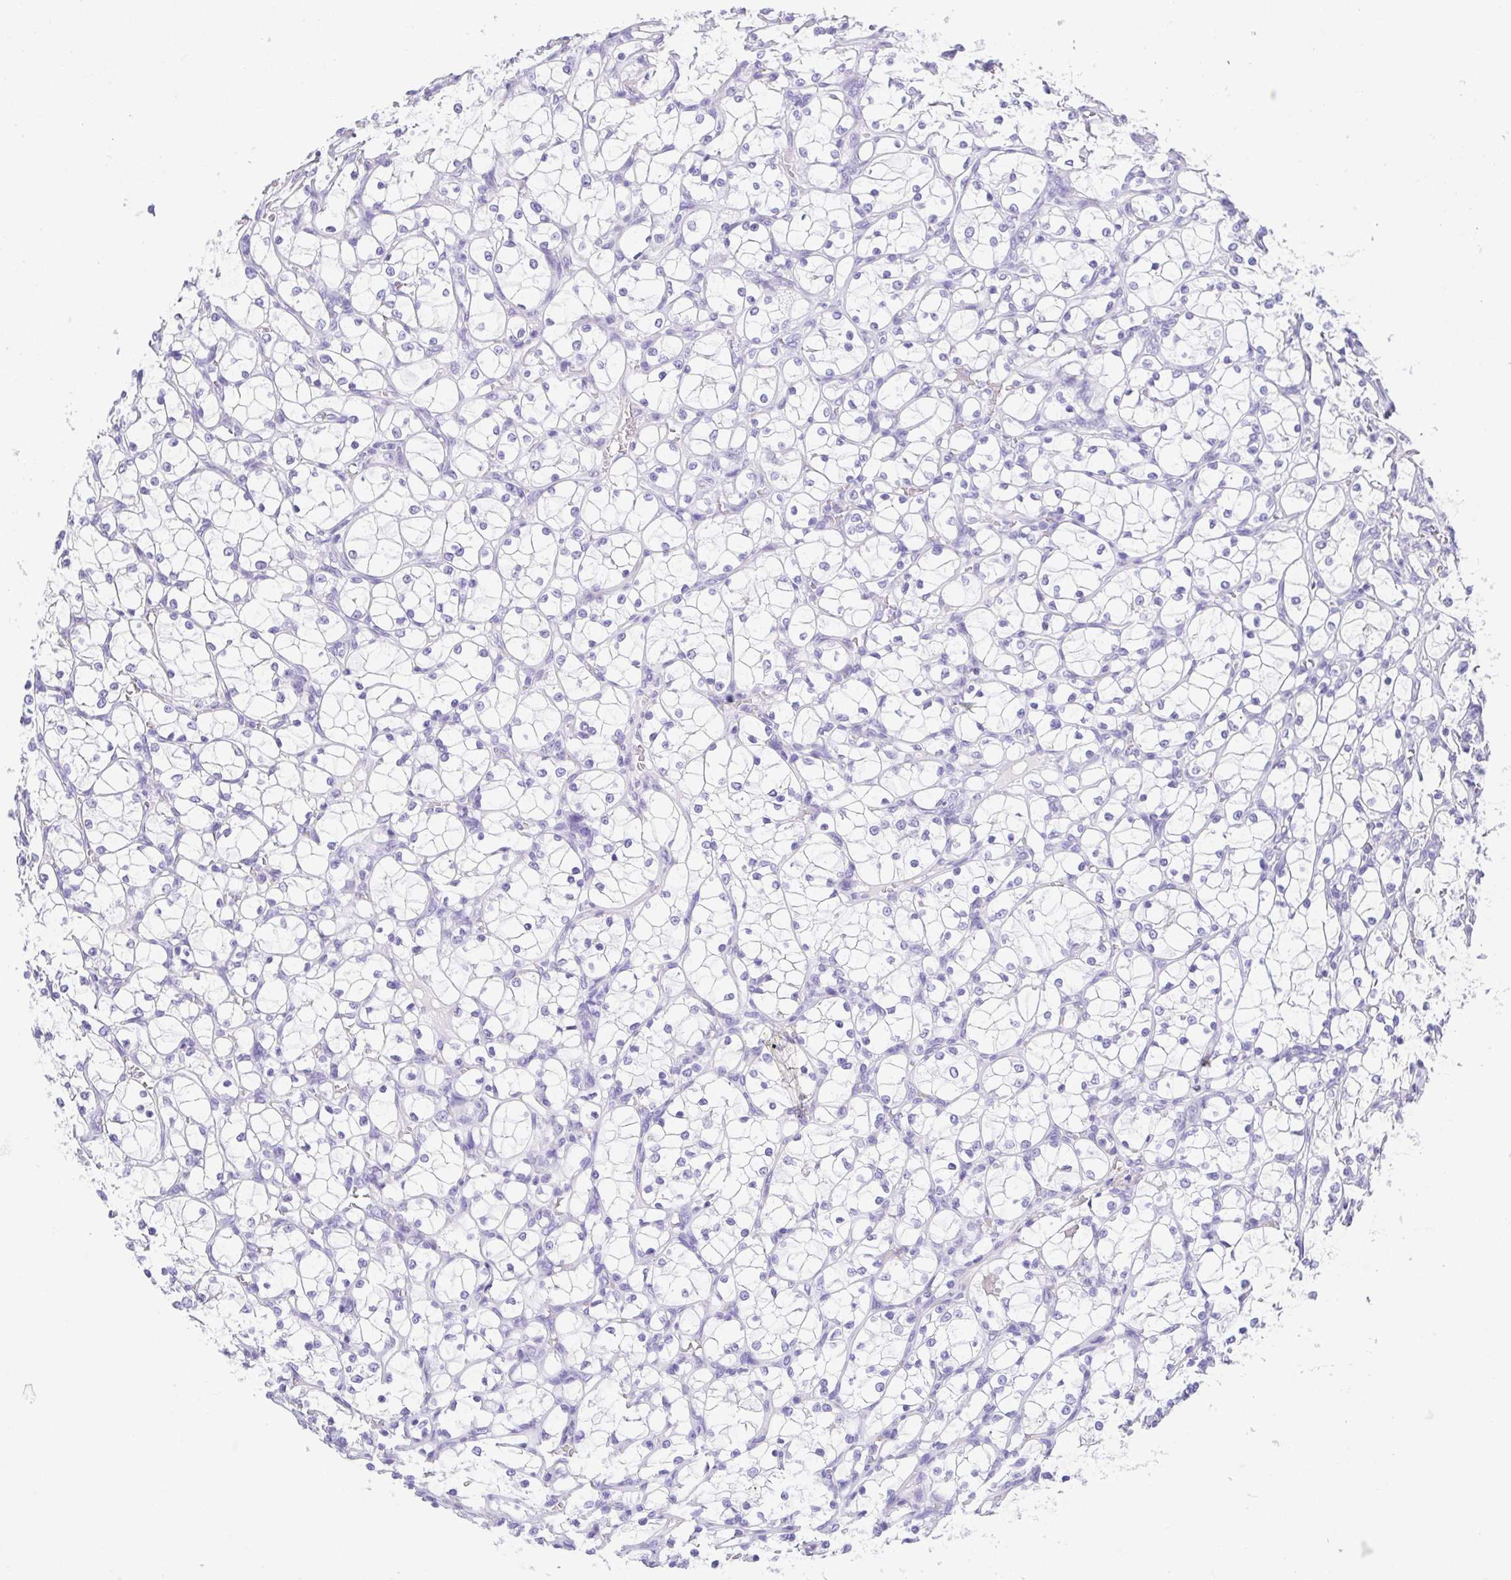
{"staining": {"intensity": "negative", "quantity": "none", "location": "none"}, "tissue": "renal cancer", "cell_type": "Tumor cells", "image_type": "cancer", "snomed": [{"axis": "morphology", "description": "Adenocarcinoma, NOS"}, {"axis": "topography", "description": "Kidney"}], "caption": "The photomicrograph displays no significant staining in tumor cells of adenocarcinoma (renal).", "gene": "HAPLN2", "patient": {"sex": "female", "age": 69}}